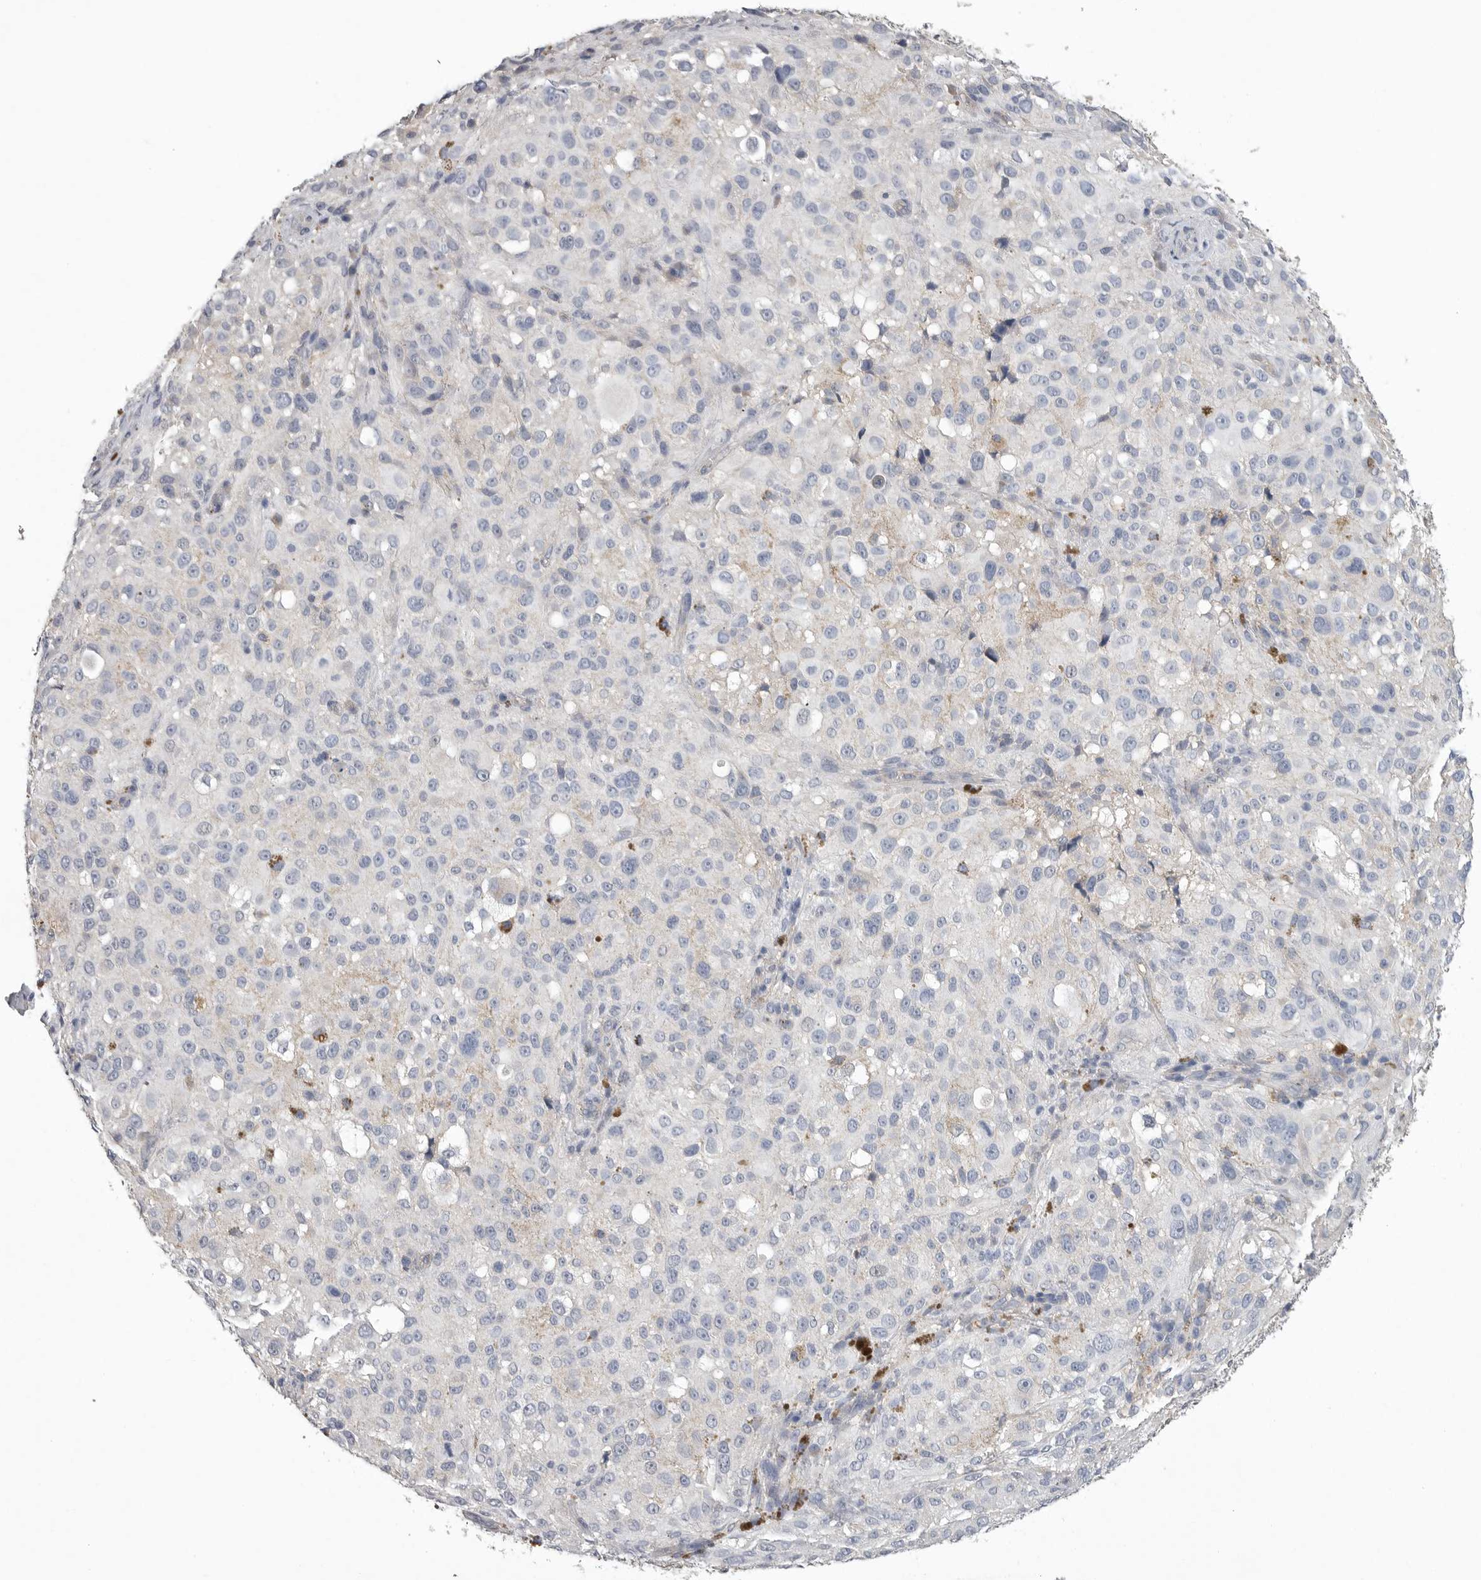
{"staining": {"intensity": "negative", "quantity": "none", "location": "none"}, "tissue": "melanoma", "cell_type": "Tumor cells", "image_type": "cancer", "snomed": [{"axis": "morphology", "description": "Necrosis, NOS"}, {"axis": "morphology", "description": "Malignant melanoma, NOS"}, {"axis": "topography", "description": "Skin"}], "caption": "This is an IHC histopathology image of human melanoma. There is no staining in tumor cells.", "gene": "NECTIN2", "patient": {"sex": "female", "age": 87}}